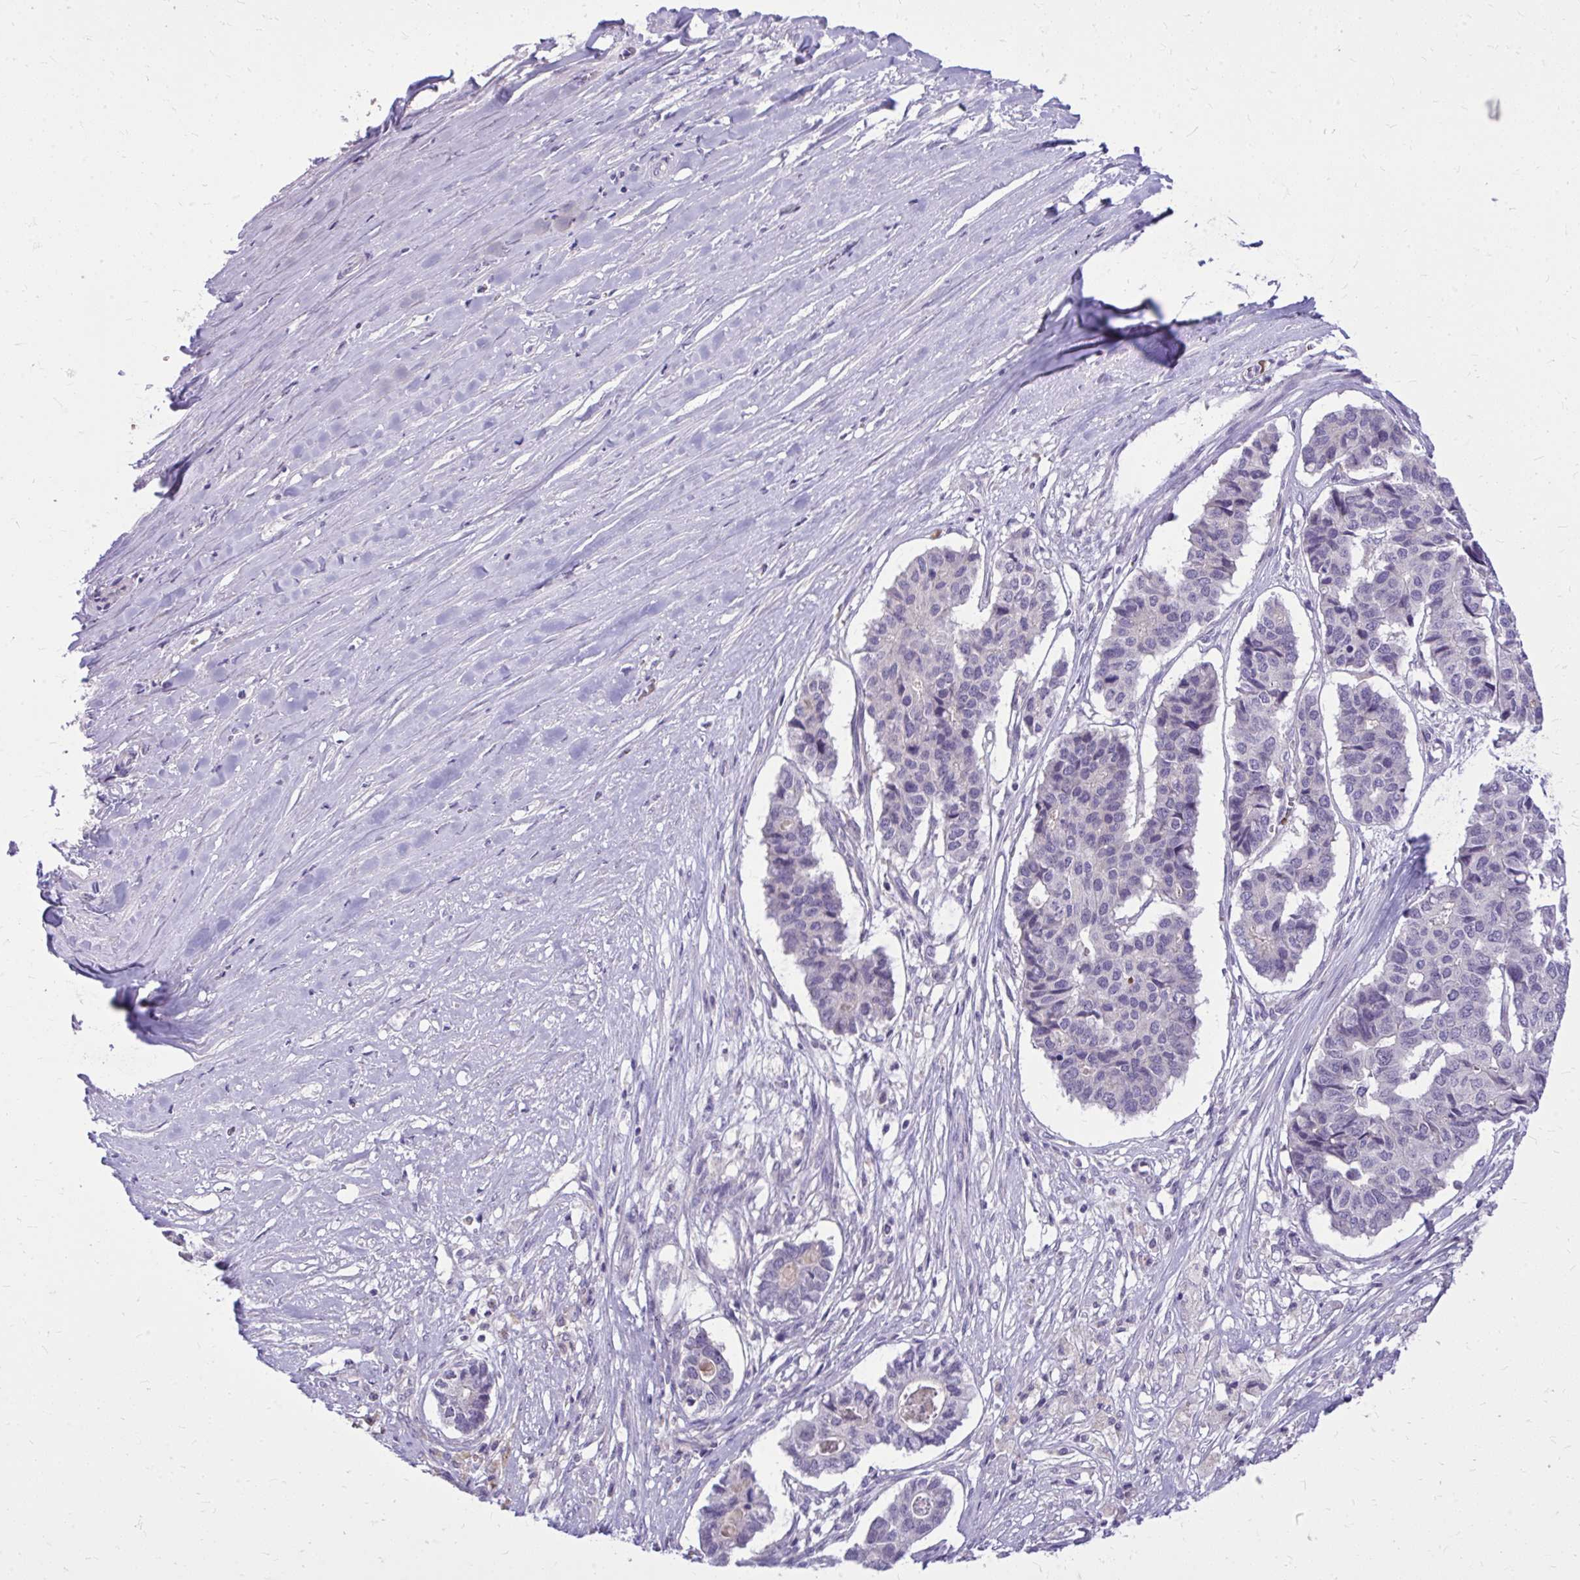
{"staining": {"intensity": "negative", "quantity": "none", "location": "none"}, "tissue": "pancreatic cancer", "cell_type": "Tumor cells", "image_type": "cancer", "snomed": [{"axis": "morphology", "description": "Adenocarcinoma, NOS"}, {"axis": "topography", "description": "Pancreas"}], "caption": "IHC micrograph of pancreatic cancer (adenocarcinoma) stained for a protein (brown), which demonstrates no staining in tumor cells. (DAB immunohistochemistry (IHC) with hematoxylin counter stain).", "gene": "DPY19L1", "patient": {"sex": "male", "age": 50}}